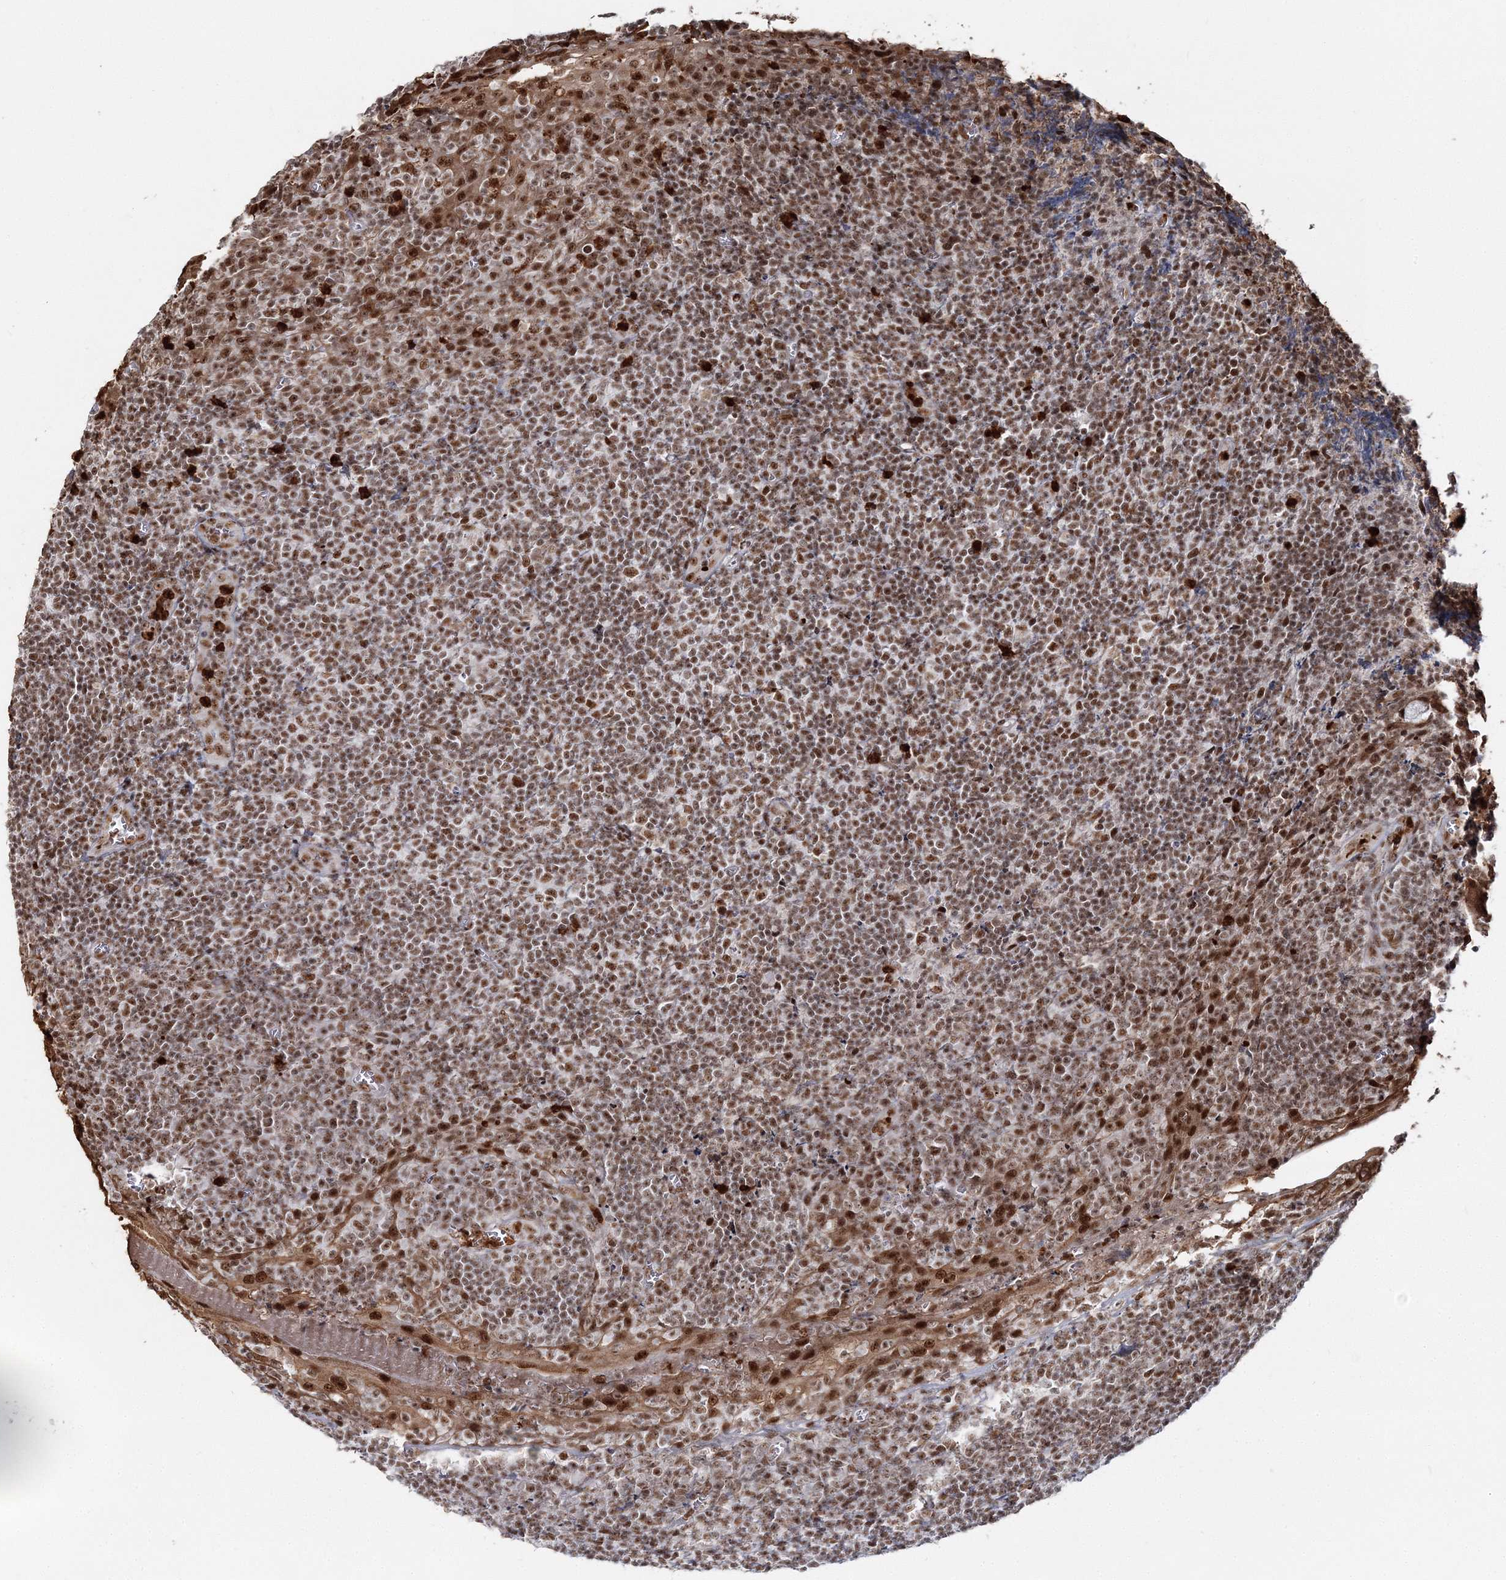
{"staining": {"intensity": "moderate", "quantity": ">75%", "location": "nuclear"}, "tissue": "tonsil", "cell_type": "Germinal center cells", "image_type": "normal", "snomed": [{"axis": "morphology", "description": "Normal tissue, NOS"}, {"axis": "topography", "description": "Tonsil"}], "caption": "High-magnification brightfield microscopy of unremarkable tonsil stained with DAB (3,3'-diaminobenzidine) (brown) and counterstained with hematoxylin (blue). germinal center cells exhibit moderate nuclear staining is appreciated in about>75% of cells. (IHC, brightfield microscopy, high magnification).", "gene": "ENSG00000290315", "patient": {"sex": "male", "age": 37}}